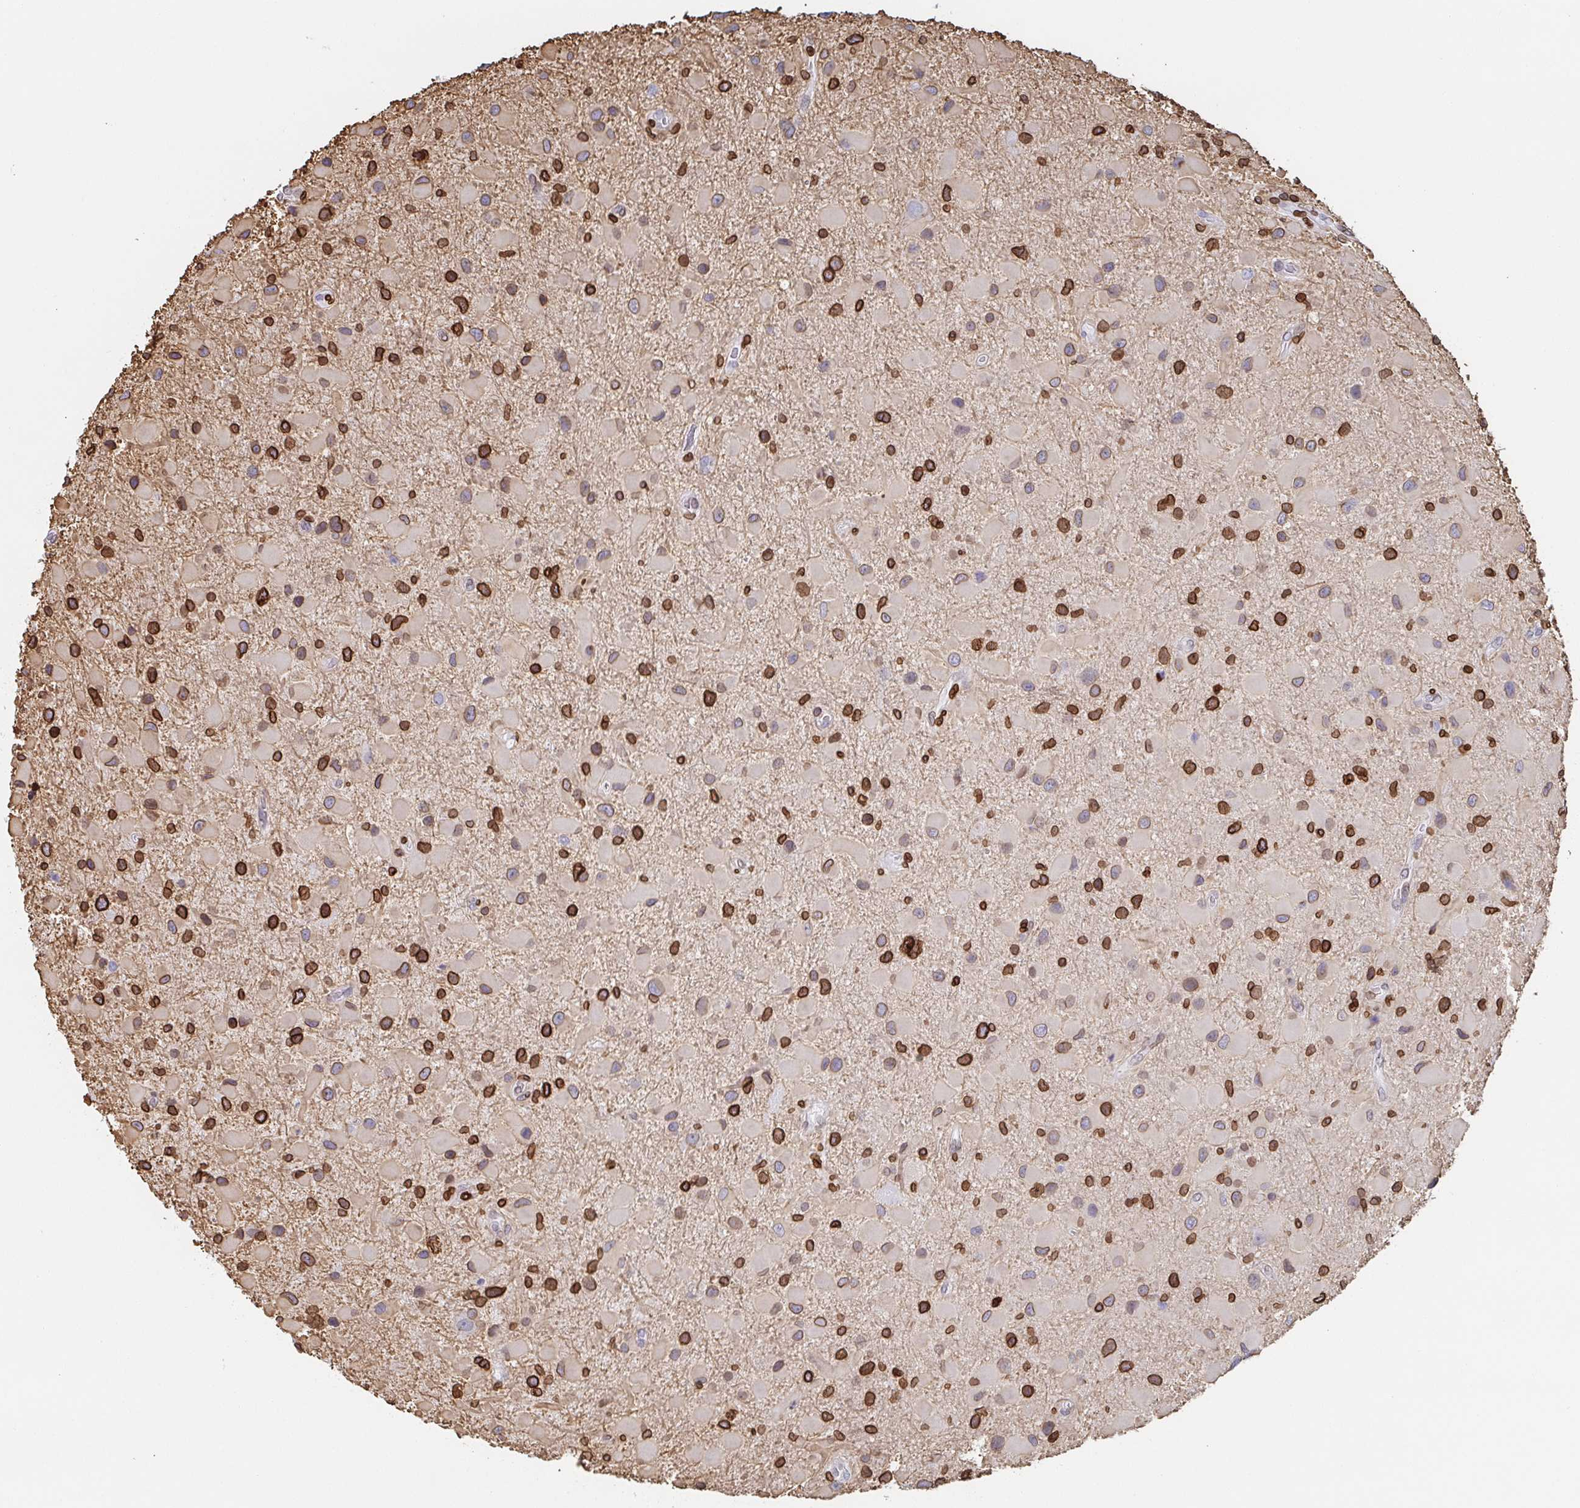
{"staining": {"intensity": "strong", "quantity": "25%-75%", "location": "cytoplasmic/membranous,nuclear"}, "tissue": "glioma", "cell_type": "Tumor cells", "image_type": "cancer", "snomed": [{"axis": "morphology", "description": "Glioma, malignant, Low grade"}, {"axis": "topography", "description": "Brain"}], "caption": "Human glioma stained with a protein marker displays strong staining in tumor cells.", "gene": "BTBD7", "patient": {"sex": "female", "age": 32}}